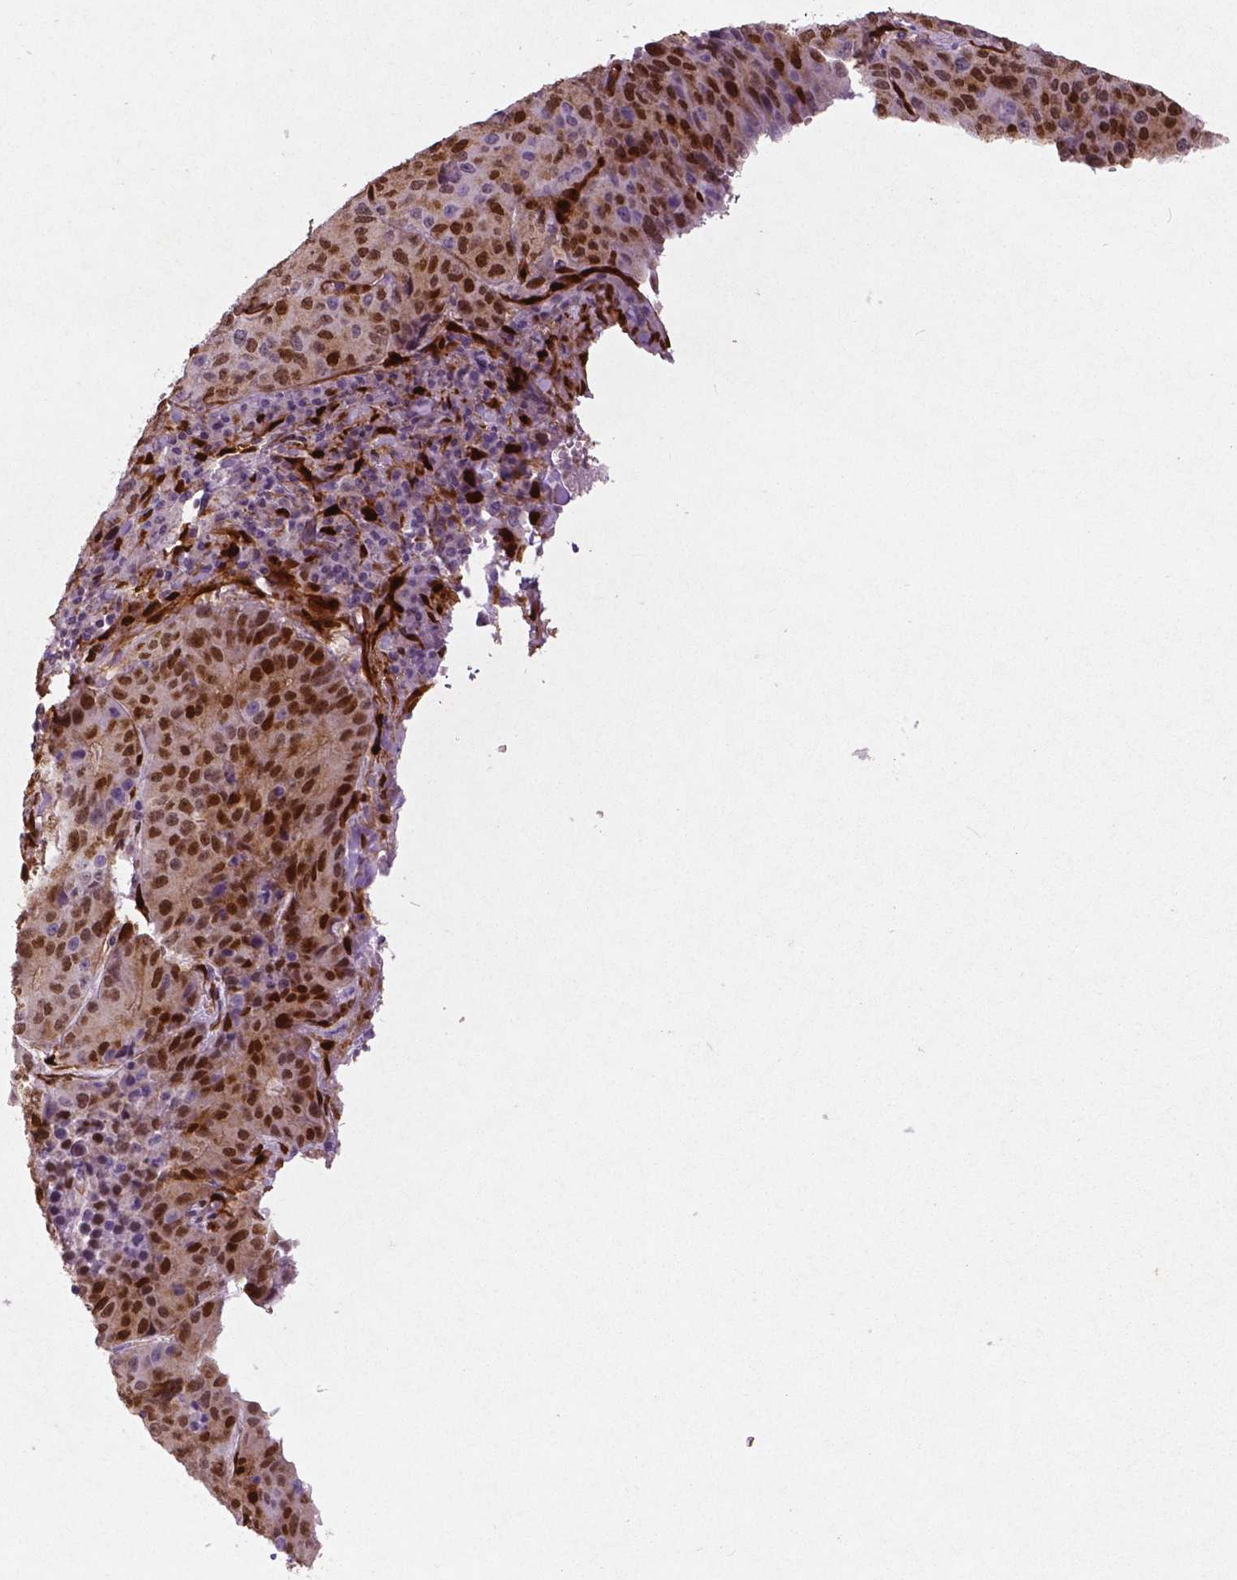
{"staining": {"intensity": "moderate", "quantity": ">75%", "location": "cytoplasmic/membranous,nuclear"}, "tissue": "stomach cancer", "cell_type": "Tumor cells", "image_type": "cancer", "snomed": [{"axis": "morphology", "description": "Adenocarcinoma, NOS"}, {"axis": "topography", "description": "Stomach"}], "caption": "A brown stain shows moderate cytoplasmic/membranous and nuclear staining of a protein in stomach adenocarcinoma tumor cells. (DAB = brown stain, brightfield microscopy at high magnification).", "gene": "WWTR1", "patient": {"sex": "male", "age": 71}}